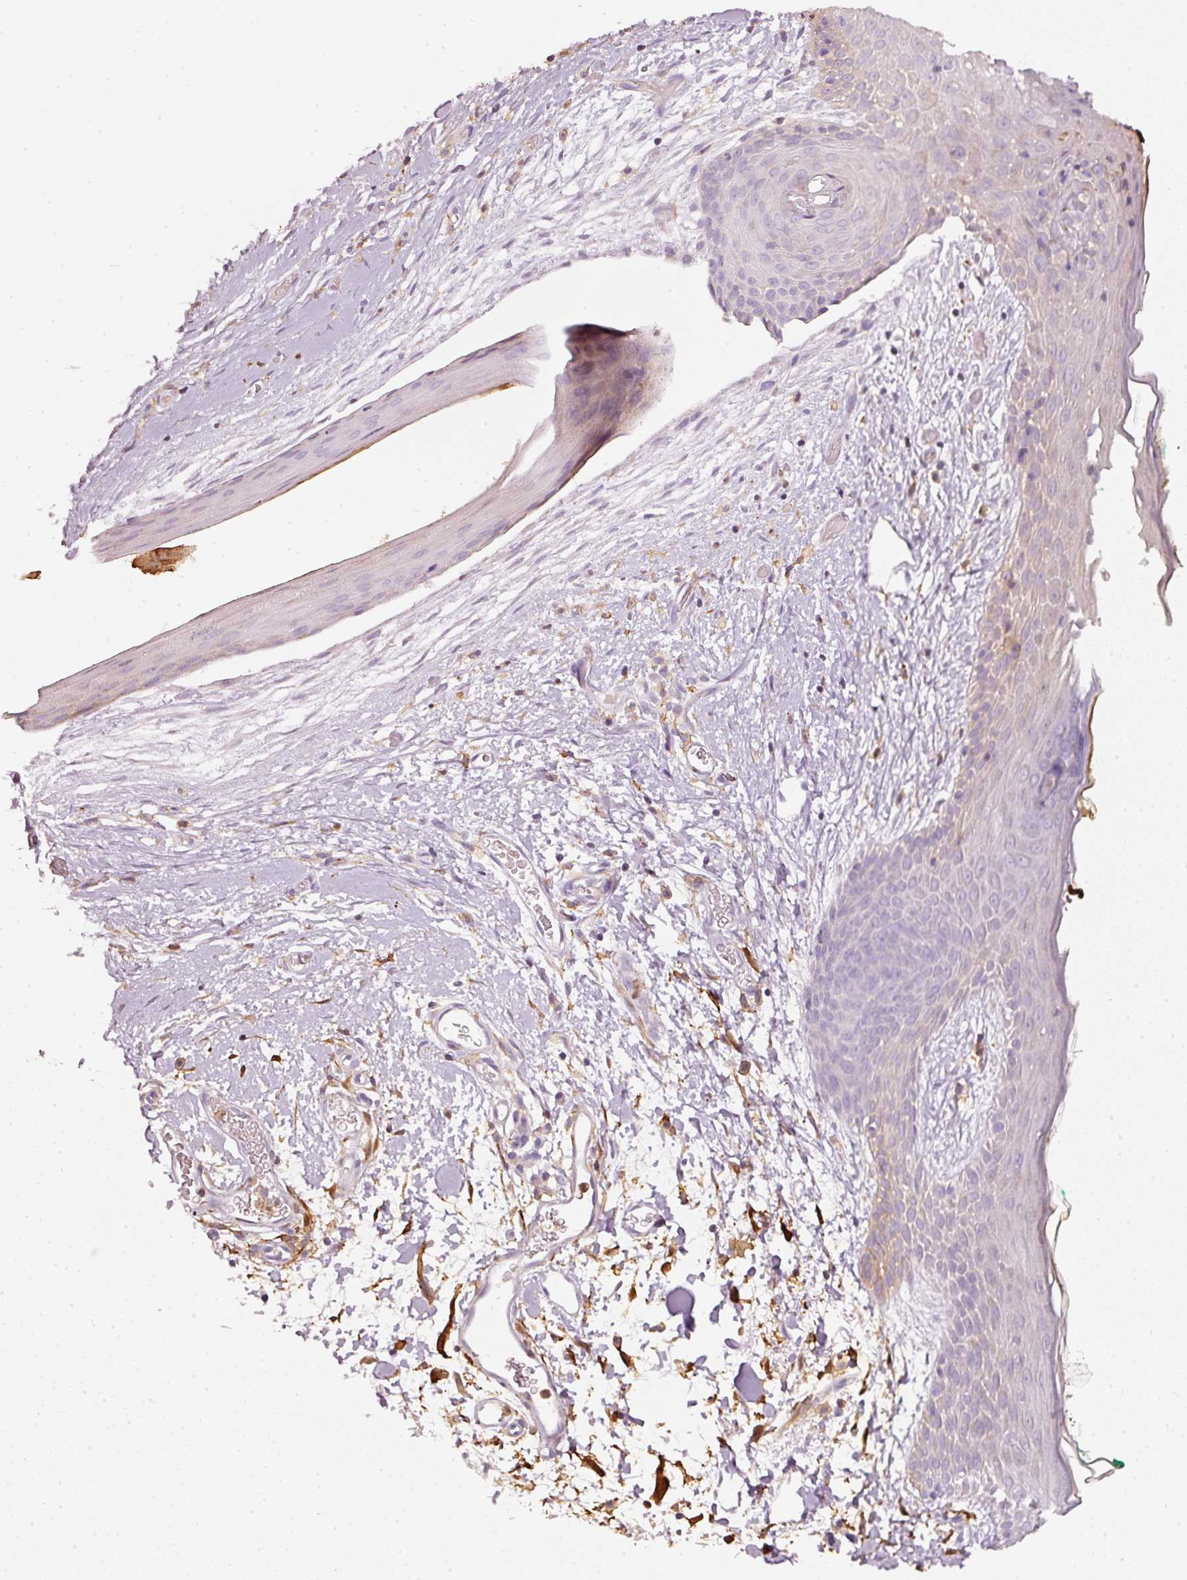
{"staining": {"intensity": "strong", "quantity": ">75%", "location": "cytoplasmic/membranous"}, "tissue": "skin", "cell_type": "Fibroblasts", "image_type": "normal", "snomed": [{"axis": "morphology", "description": "Normal tissue, NOS"}, {"axis": "topography", "description": "Skin"}], "caption": "An image showing strong cytoplasmic/membranous staining in approximately >75% of fibroblasts in normal skin, as visualized by brown immunohistochemical staining.", "gene": "IQGAP2", "patient": {"sex": "male", "age": 79}}